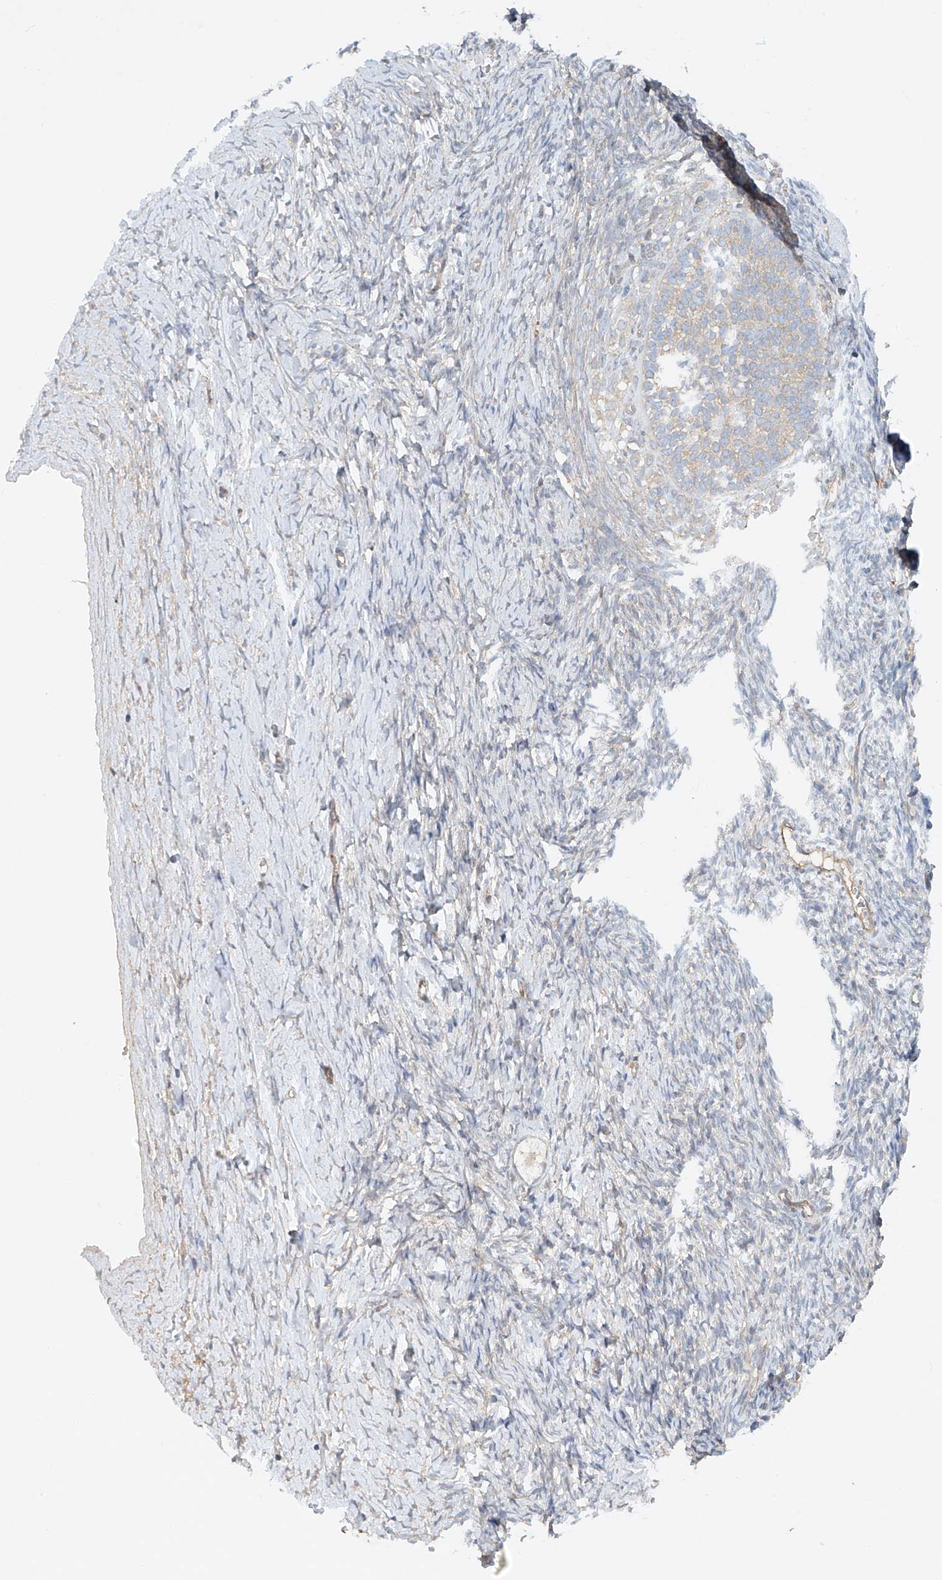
{"staining": {"intensity": "negative", "quantity": "none", "location": "none"}, "tissue": "ovary", "cell_type": "Follicle cells", "image_type": "normal", "snomed": [{"axis": "morphology", "description": "Normal tissue, NOS"}, {"axis": "morphology", "description": "Developmental malformation"}, {"axis": "topography", "description": "Ovary"}], "caption": "A micrograph of ovary stained for a protein exhibits no brown staining in follicle cells. The staining was performed using DAB to visualize the protein expression in brown, while the nuclei were stained in blue with hematoxylin (Magnification: 20x).", "gene": "ENSG00000266202", "patient": {"sex": "female", "age": 39}}